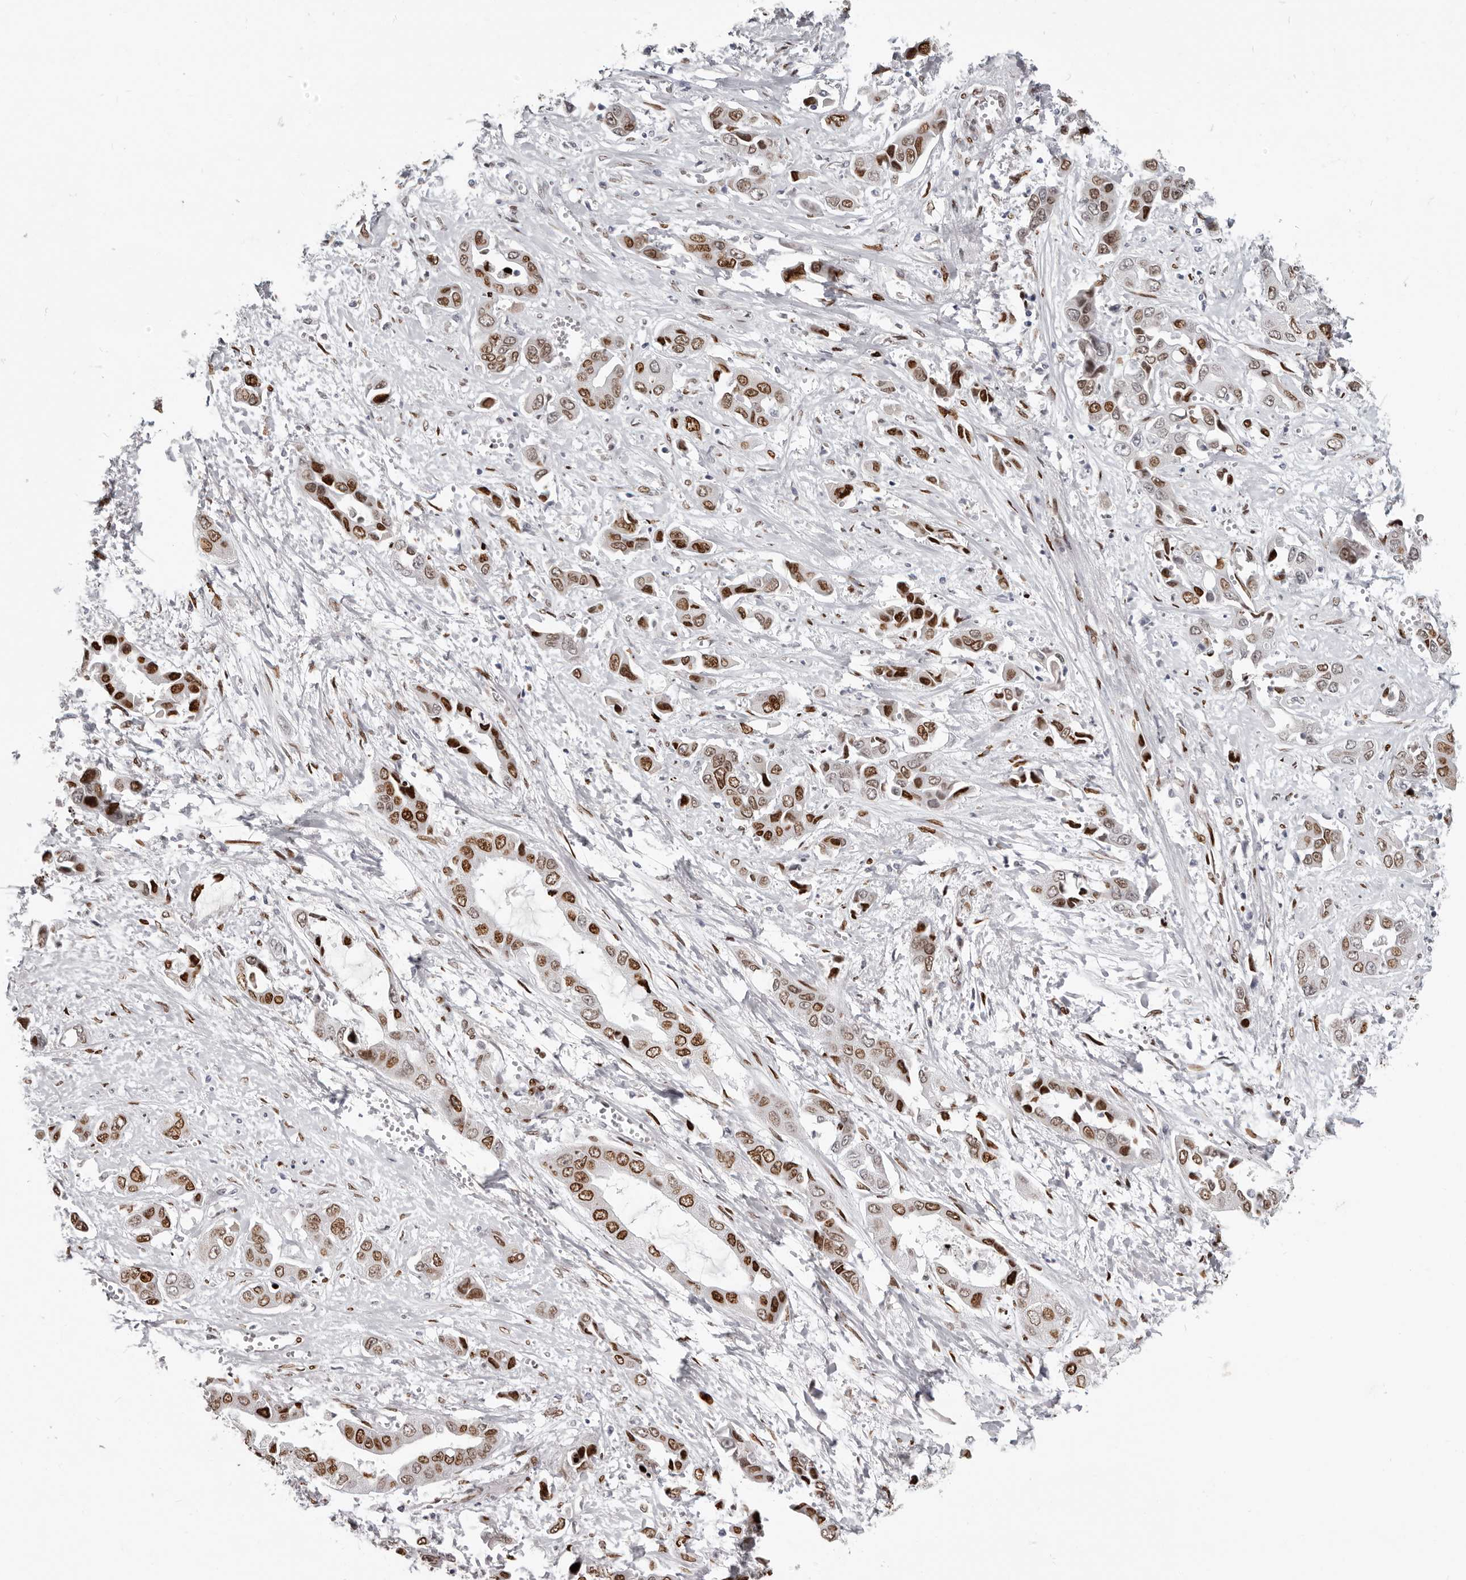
{"staining": {"intensity": "strong", "quantity": ">75%", "location": "nuclear"}, "tissue": "liver cancer", "cell_type": "Tumor cells", "image_type": "cancer", "snomed": [{"axis": "morphology", "description": "Cholangiocarcinoma"}, {"axis": "topography", "description": "Liver"}], "caption": "Protein staining reveals strong nuclear staining in about >75% of tumor cells in liver cancer (cholangiocarcinoma).", "gene": "SRP19", "patient": {"sex": "female", "age": 52}}